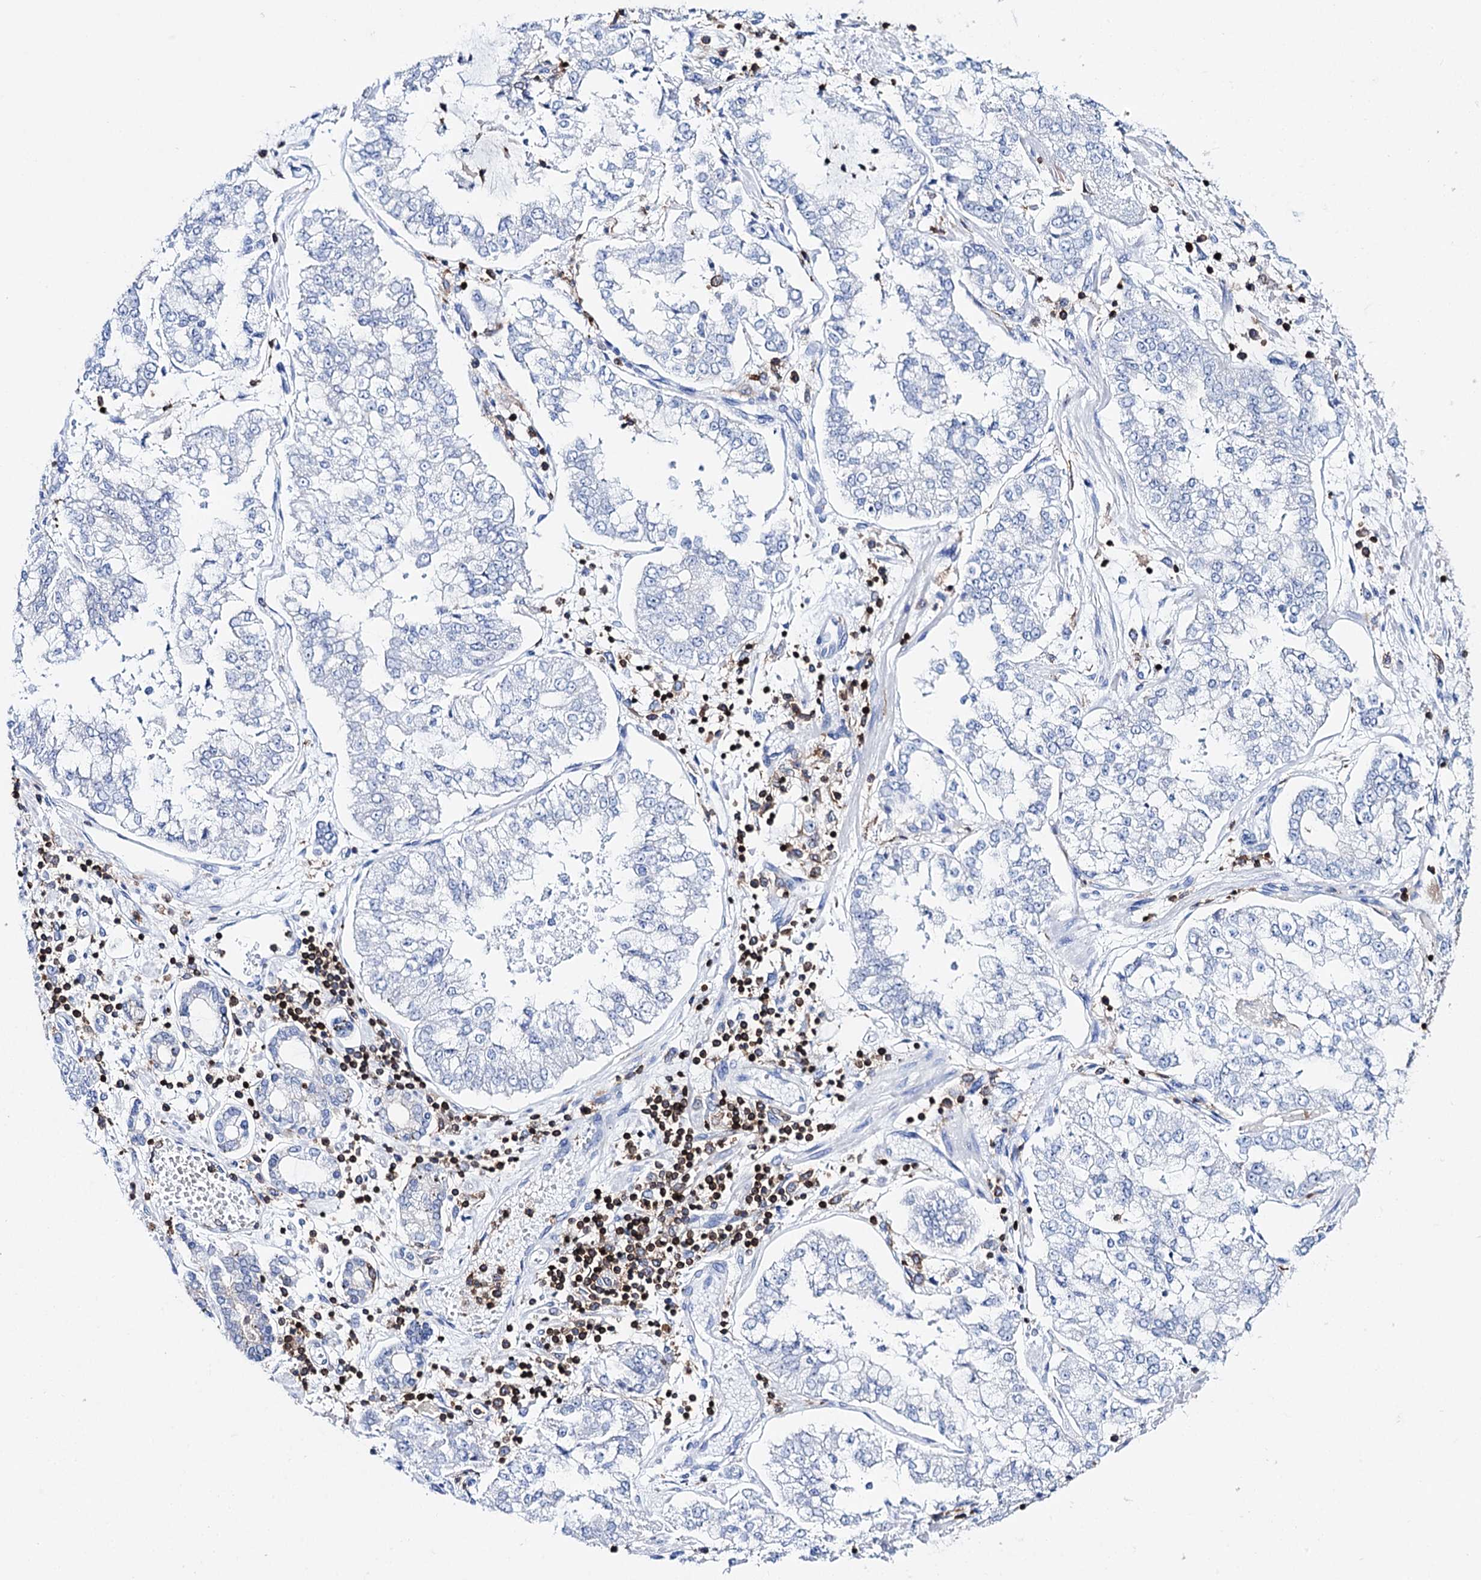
{"staining": {"intensity": "negative", "quantity": "none", "location": "none"}, "tissue": "stomach cancer", "cell_type": "Tumor cells", "image_type": "cancer", "snomed": [{"axis": "morphology", "description": "Adenocarcinoma, NOS"}, {"axis": "topography", "description": "Stomach"}], "caption": "This is a histopathology image of immunohistochemistry (IHC) staining of stomach adenocarcinoma, which shows no staining in tumor cells. (DAB (3,3'-diaminobenzidine) IHC, high magnification).", "gene": "DEF6", "patient": {"sex": "male", "age": 76}}